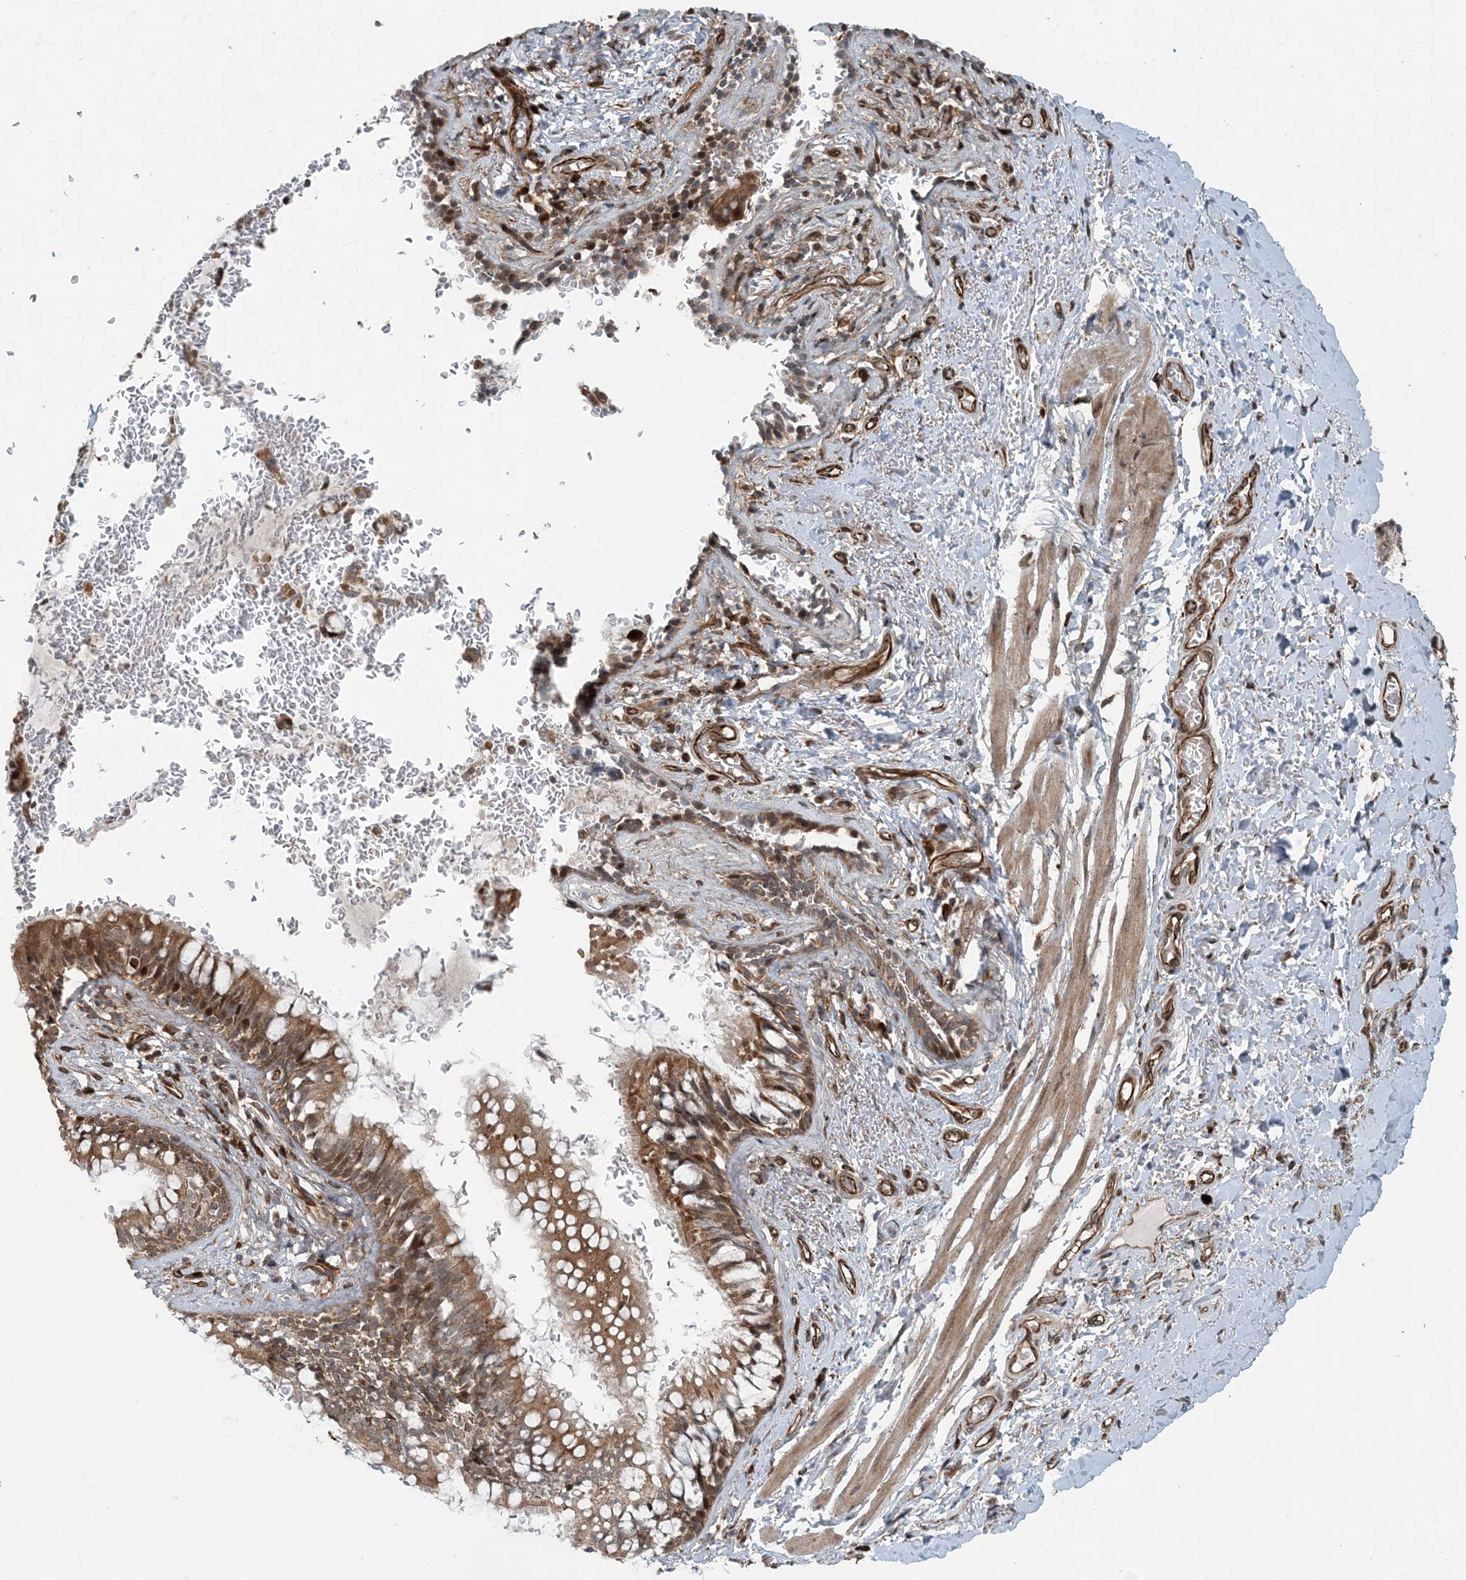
{"staining": {"intensity": "moderate", "quantity": ">75%", "location": "cytoplasmic/membranous"}, "tissue": "bronchus", "cell_type": "Respiratory epithelial cells", "image_type": "normal", "snomed": [{"axis": "morphology", "description": "Normal tissue, NOS"}, {"axis": "topography", "description": "Cartilage tissue"}, {"axis": "topography", "description": "Bronchus"}], "caption": "The micrograph demonstrates staining of benign bronchus, revealing moderate cytoplasmic/membranous protein expression (brown color) within respiratory epithelial cells.", "gene": "EDEM2", "patient": {"sex": "female", "age": 36}}